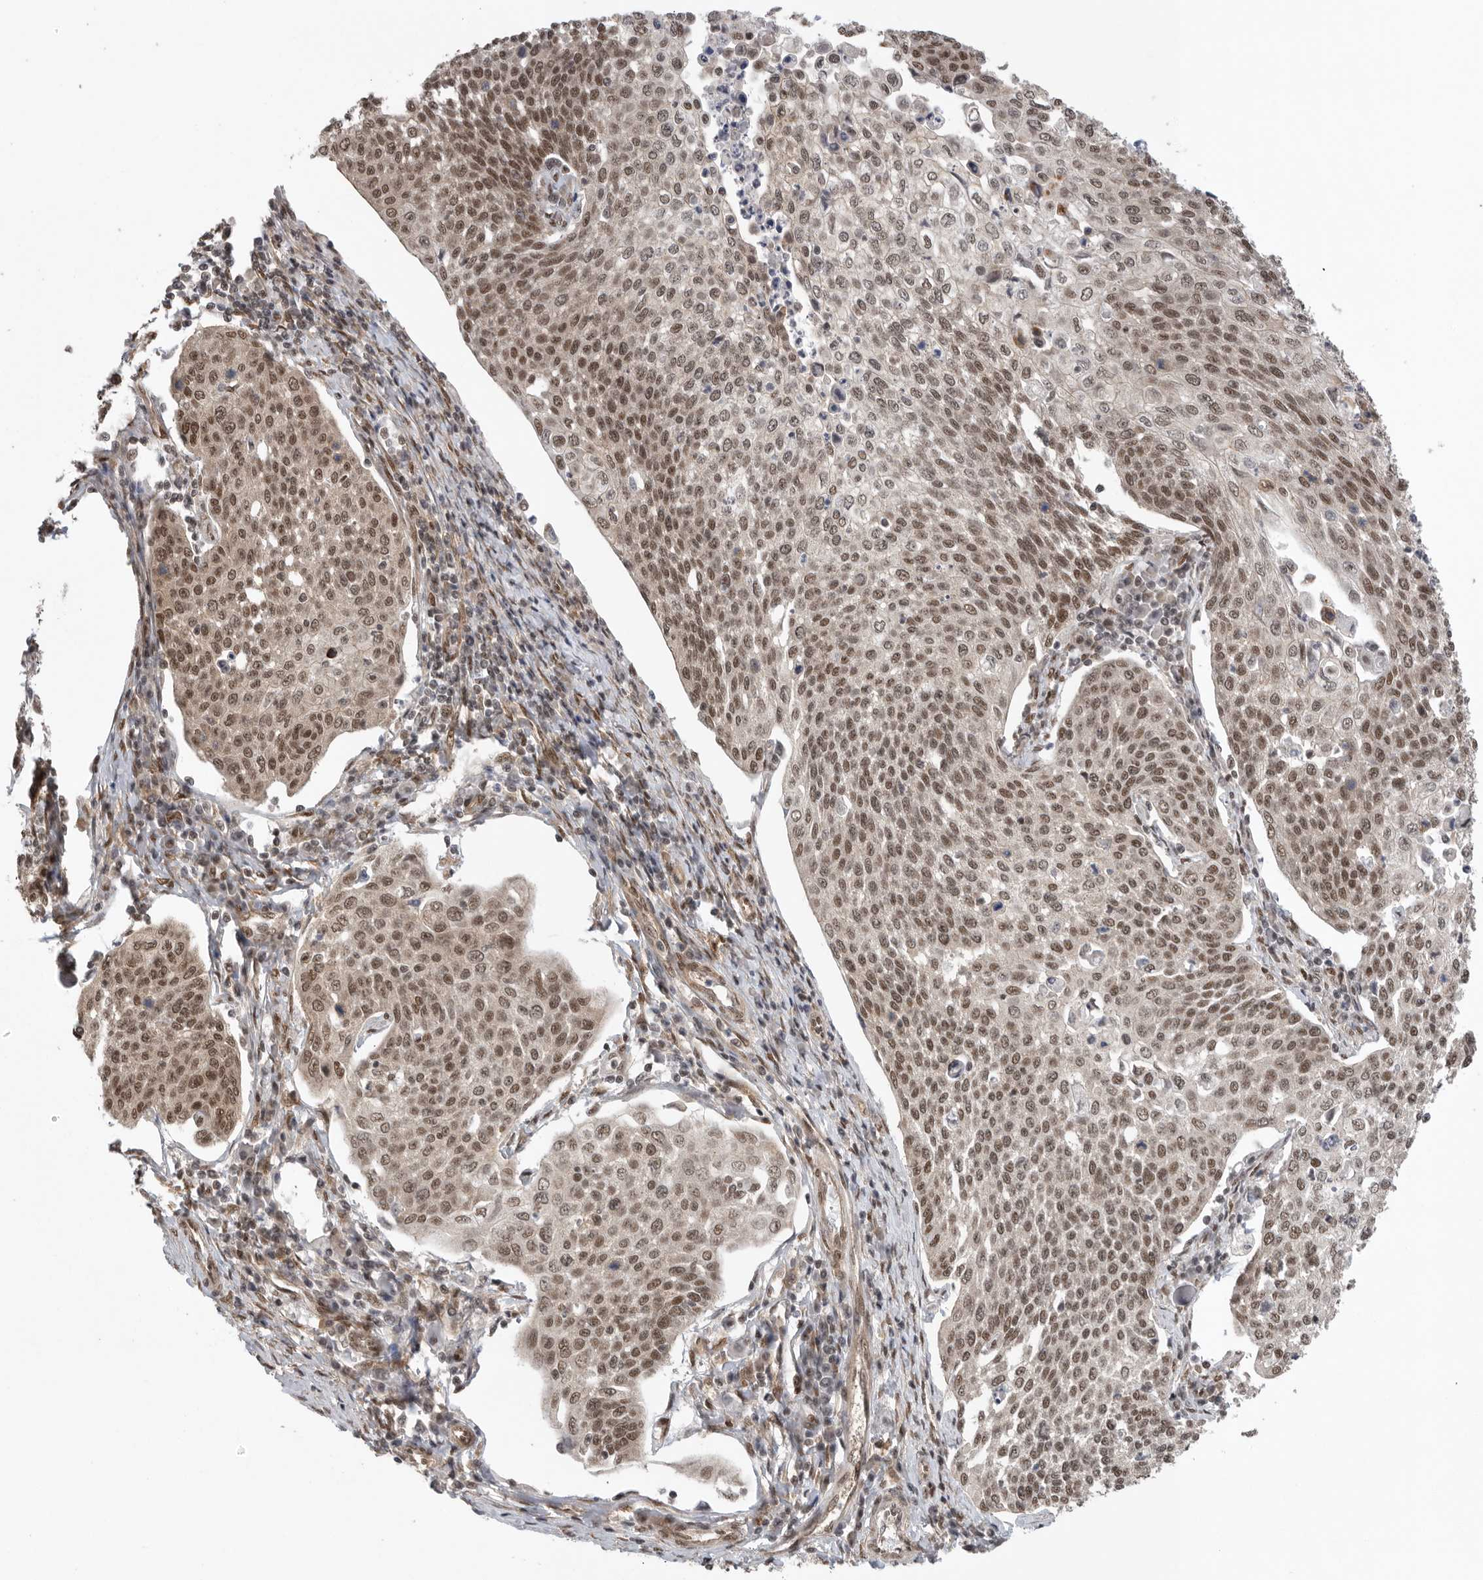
{"staining": {"intensity": "moderate", "quantity": ">75%", "location": "cytoplasmic/membranous,nuclear"}, "tissue": "cervical cancer", "cell_type": "Tumor cells", "image_type": "cancer", "snomed": [{"axis": "morphology", "description": "Squamous cell carcinoma, NOS"}, {"axis": "topography", "description": "Cervix"}], "caption": "Immunohistochemistry (IHC) staining of cervical cancer (squamous cell carcinoma), which demonstrates medium levels of moderate cytoplasmic/membranous and nuclear expression in approximately >75% of tumor cells indicating moderate cytoplasmic/membranous and nuclear protein staining. The staining was performed using DAB (brown) for protein detection and nuclei were counterstained in hematoxylin (blue).", "gene": "VPS50", "patient": {"sex": "female", "age": 34}}